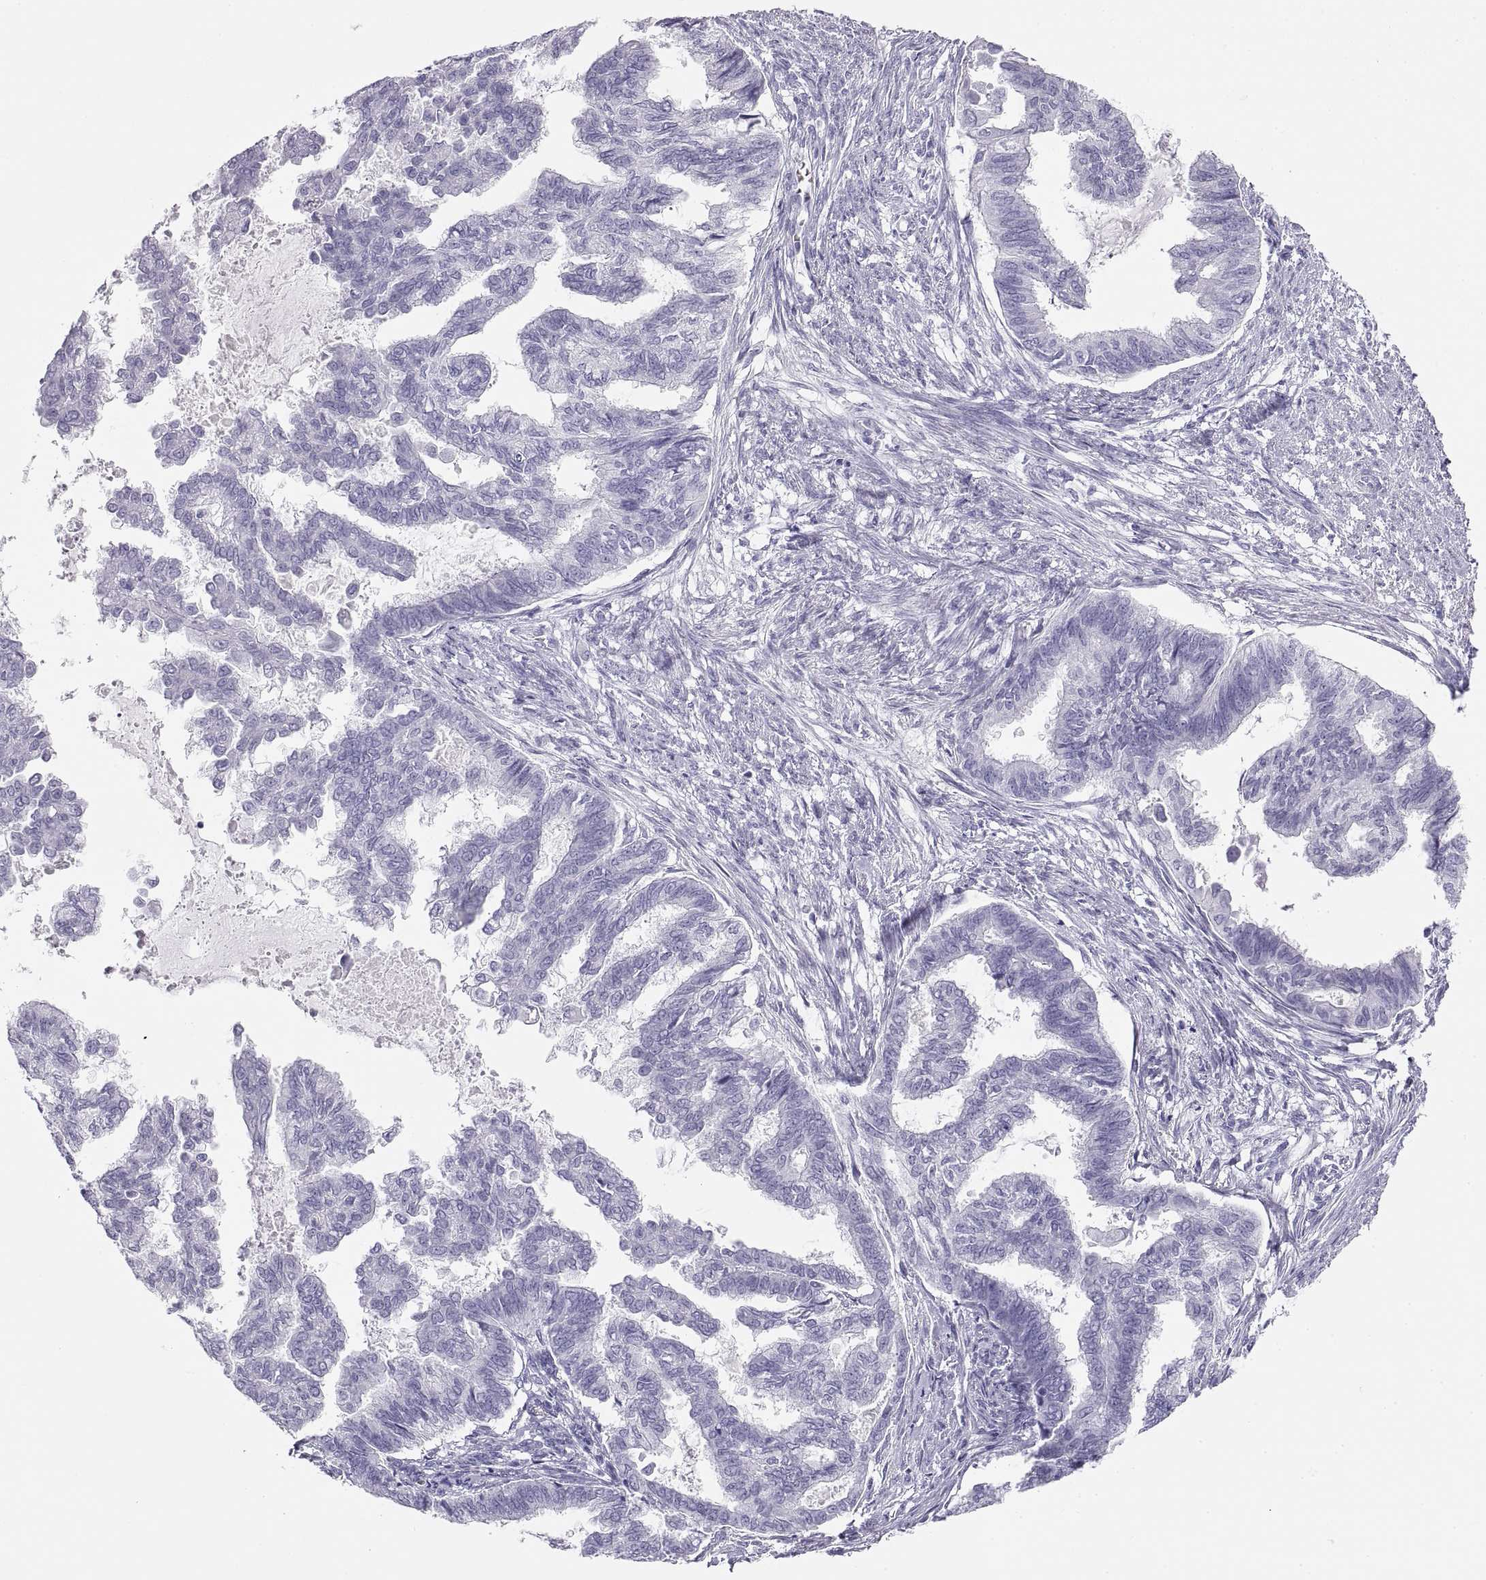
{"staining": {"intensity": "negative", "quantity": "none", "location": "none"}, "tissue": "endometrial cancer", "cell_type": "Tumor cells", "image_type": "cancer", "snomed": [{"axis": "morphology", "description": "Adenocarcinoma, NOS"}, {"axis": "topography", "description": "Endometrium"}], "caption": "Immunohistochemistry photomicrograph of human endometrial cancer (adenocarcinoma) stained for a protein (brown), which demonstrates no expression in tumor cells. The staining is performed using DAB brown chromogen with nuclei counter-stained in using hematoxylin.", "gene": "SEMG1", "patient": {"sex": "female", "age": 86}}